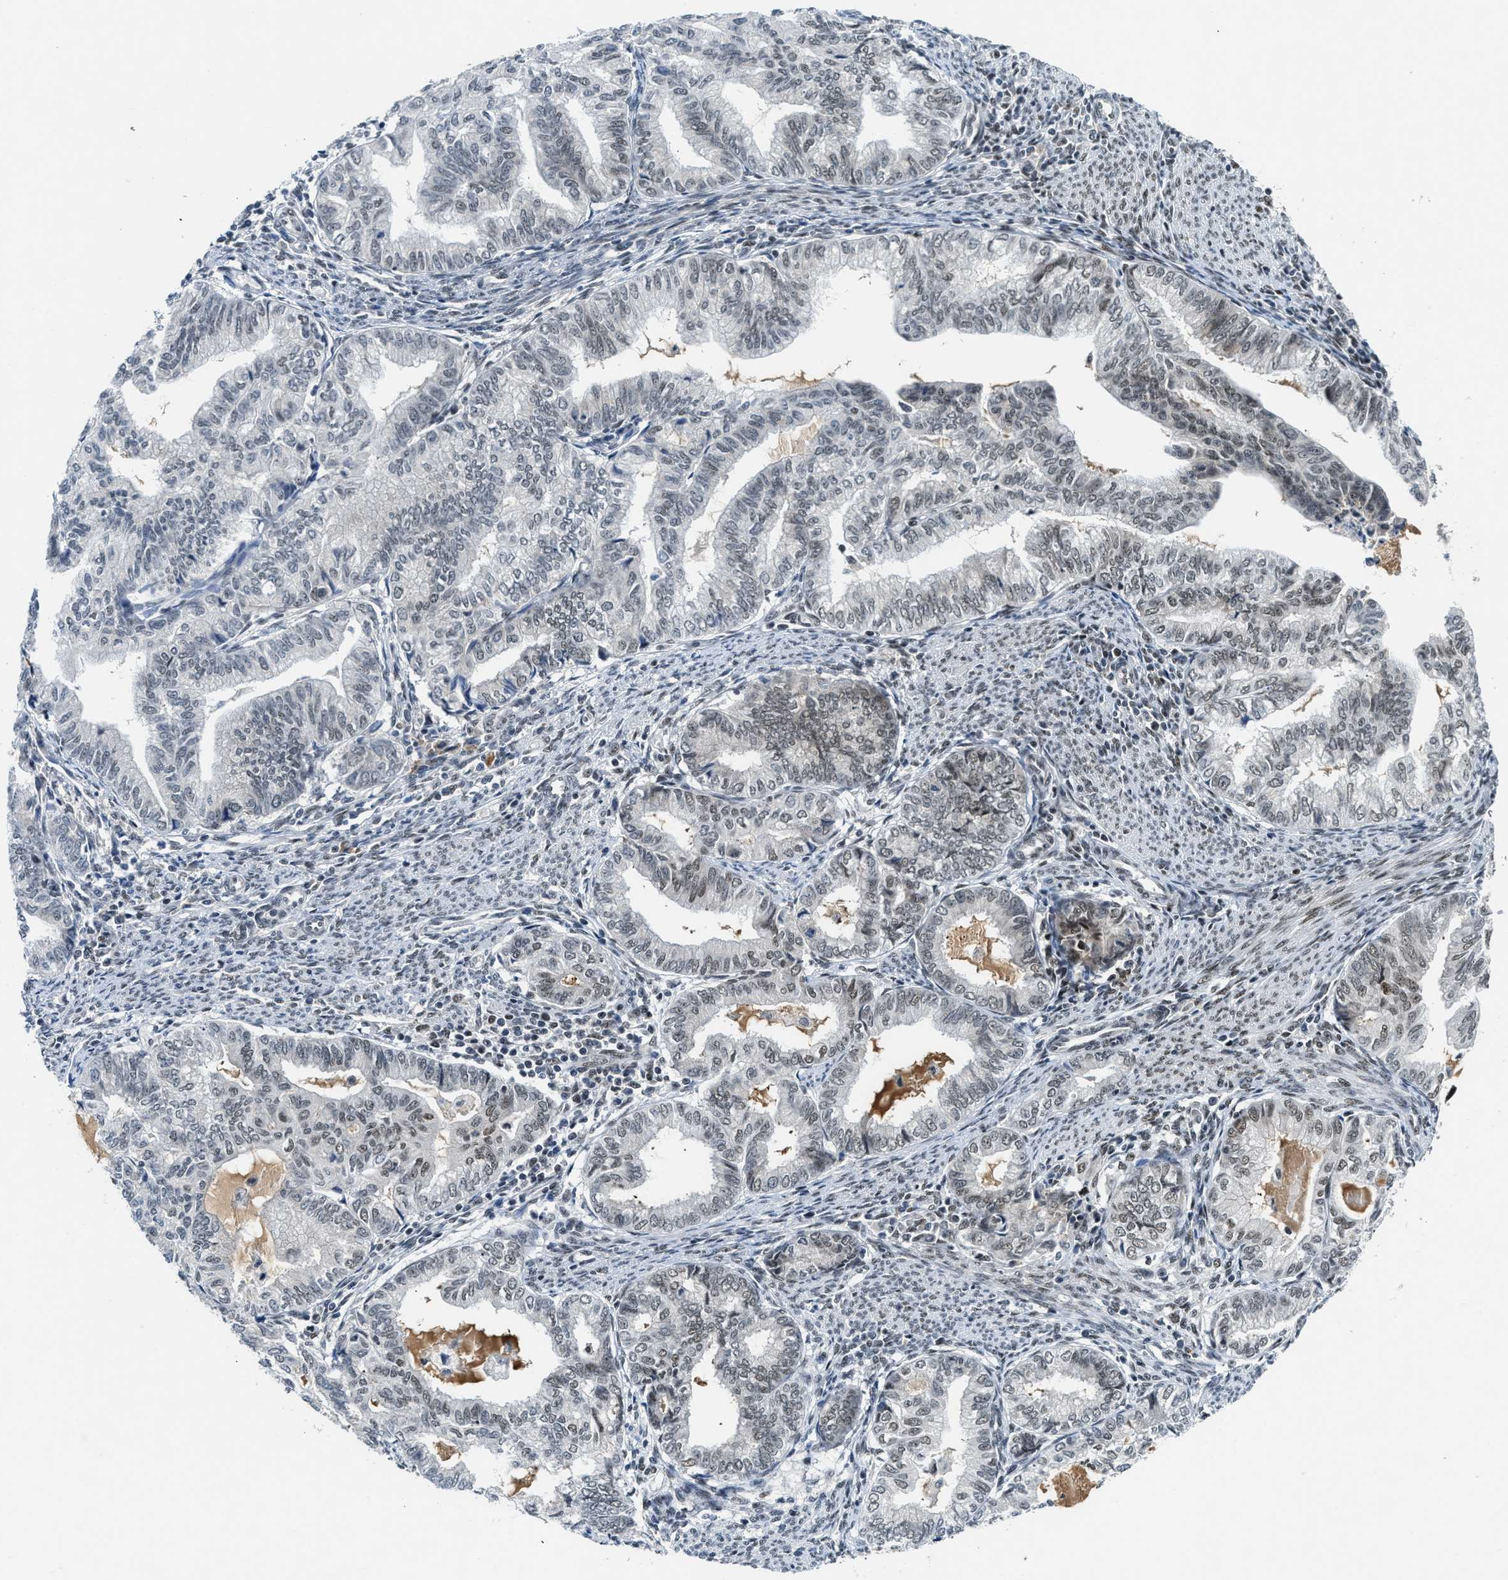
{"staining": {"intensity": "weak", "quantity": "25%-75%", "location": "nuclear"}, "tissue": "endometrial cancer", "cell_type": "Tumor cells", "image_type": "cancer", "snomed": [{"axis": "morphology", "description": "Adenocarcinoma, NOS"}, {"axis": "topography", "description": "Endometrium"}], "caption": "Protein expression by IHC demonstrates weak nuclear staining in approximately 25%-75% of tumor cells in endometrial cancer (adenocarcinoma).", "gene": "NCOA1", "patient": {"sex": "female", "age": 79}}